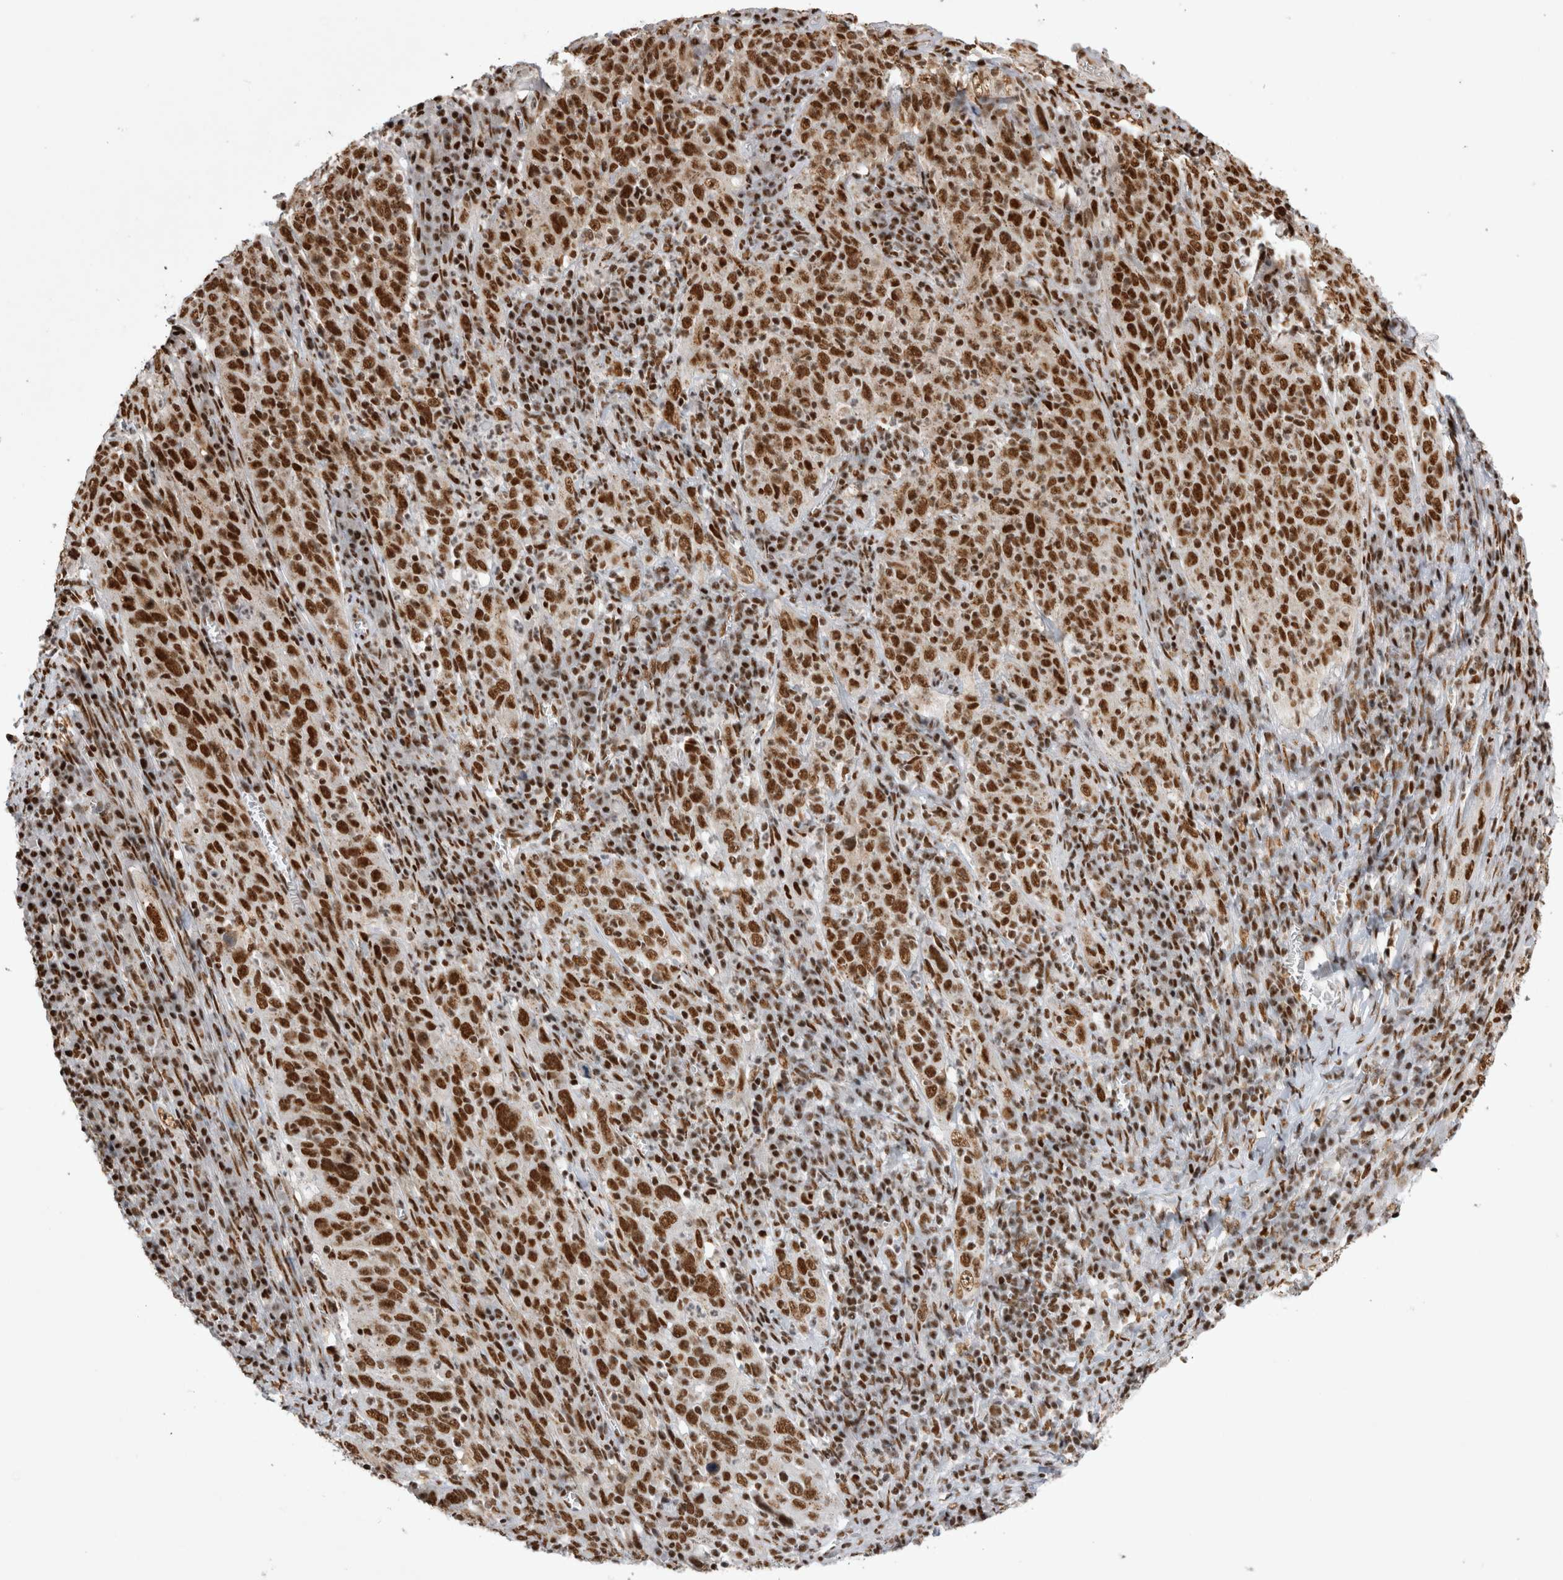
{"staining": {"intensity": "strong", "quantity": ">75%", "location": "nuclear"}, "tissue": "cervical cancer", "cell_type": "Tumor cells", "image_type": "cancer", "snomed": [{"axis": "morphology", "description": "Squamous cell carcinoma, NOS"}, {"axis": "topography", "description": "Cervix"}], "caption": "Human cervical cancer stained with a protein marker demonstrates strong staining in tumor cells.", "gene": "EYA2", "patient": {"sex": "female", "age": 46}}